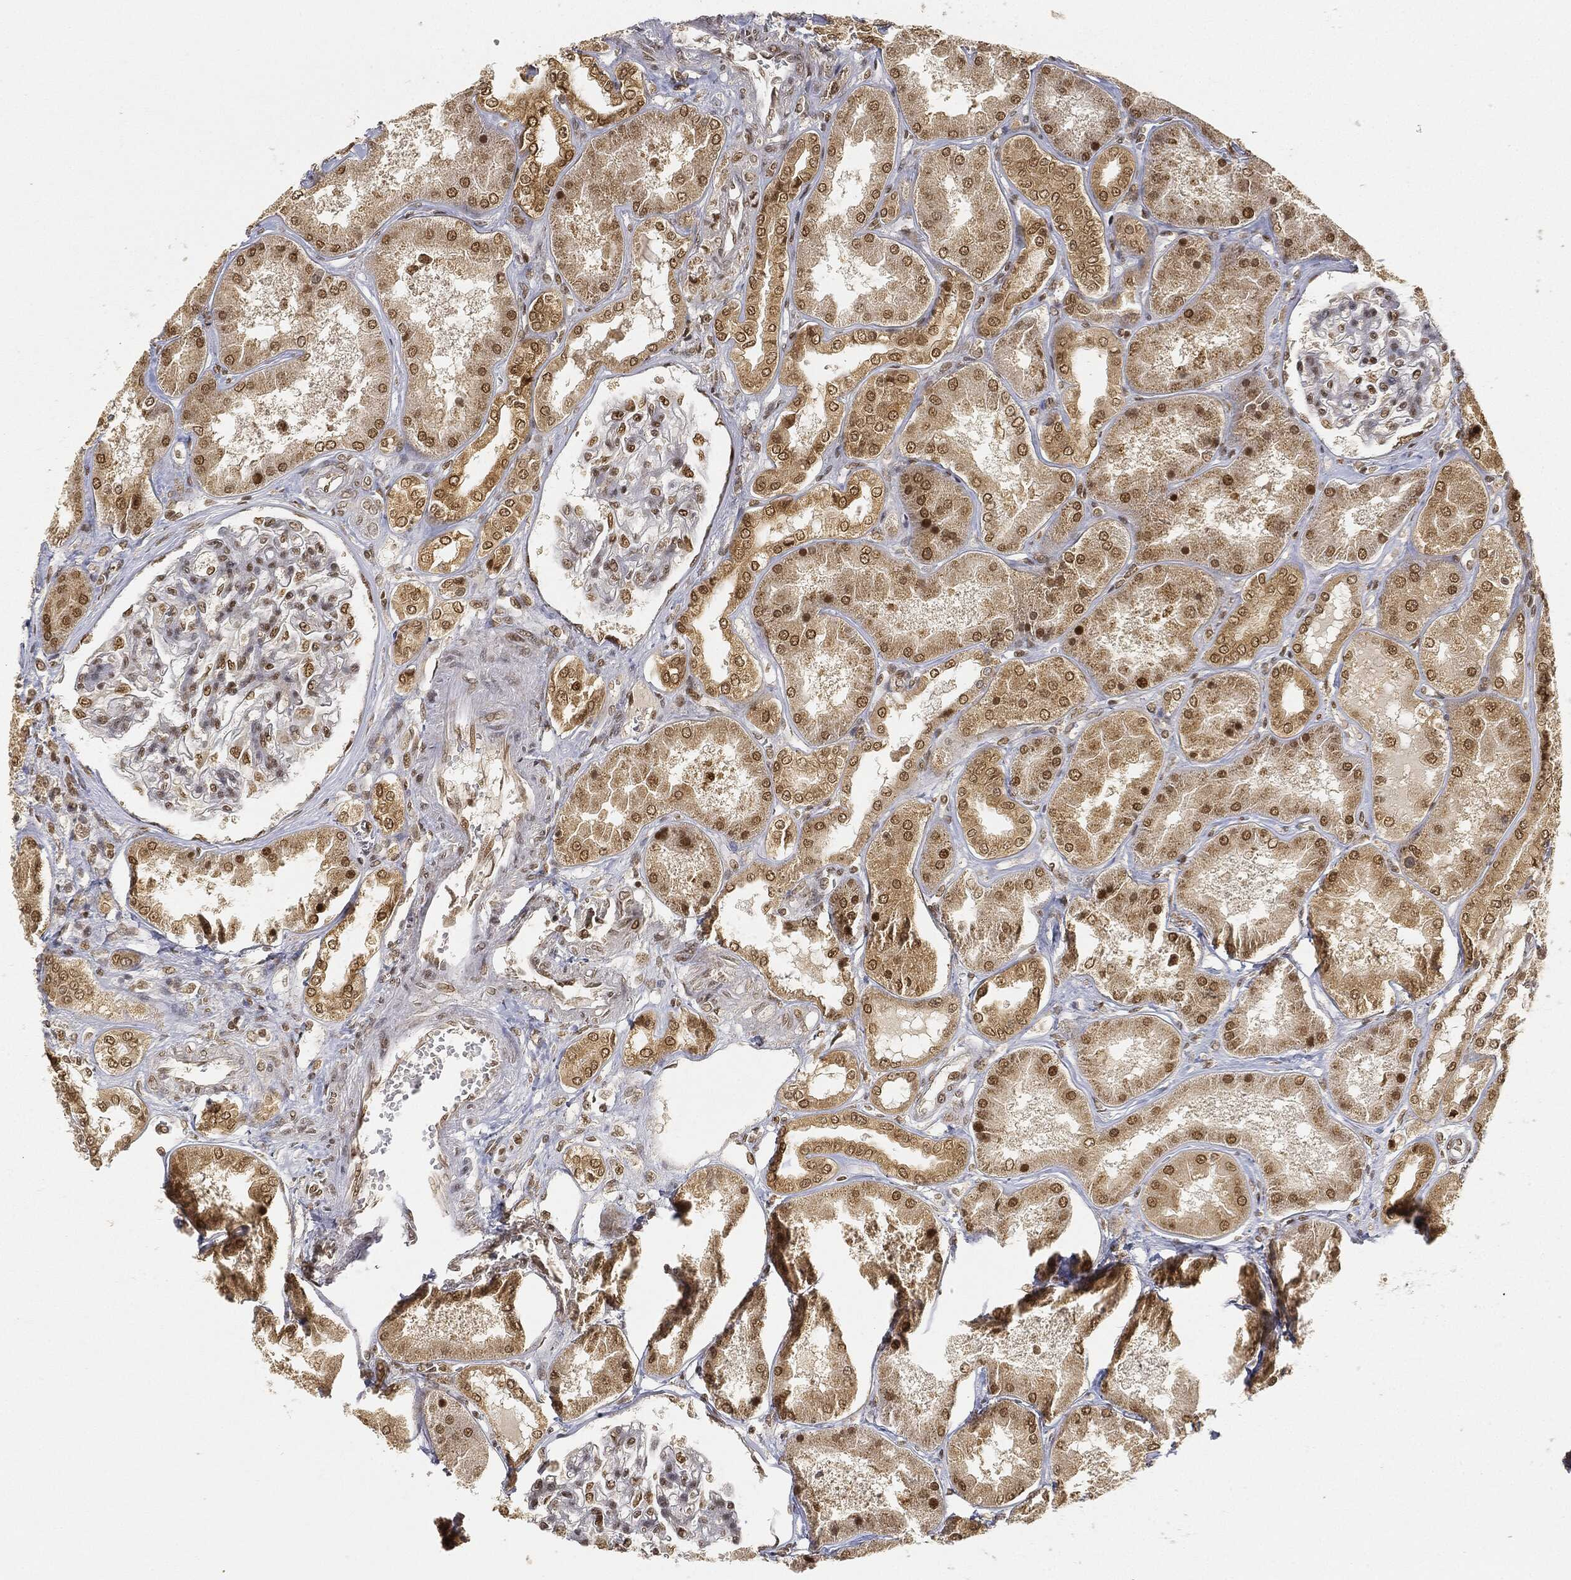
{"staining": {"intensity": "moderate", "quantity": ">75%", "location": "nuclear"}, "tissue": "kidney", "cell_type": "Cells in glomeruli", "image_type": "normal", "snomed": [{"axis": "morphology", "description": "Normal tissue, NOS"}, {"axis": "topography", "description": "Kidney"}], "caption": "Immunohistochemistry image of normal kidney stained for a protein (brown), which displays medium levels of moderate nuclear staining in about >75% of cells in glomeruli.", "gene": "CIB1", "patient": {"sex": "female", "age": 56}}